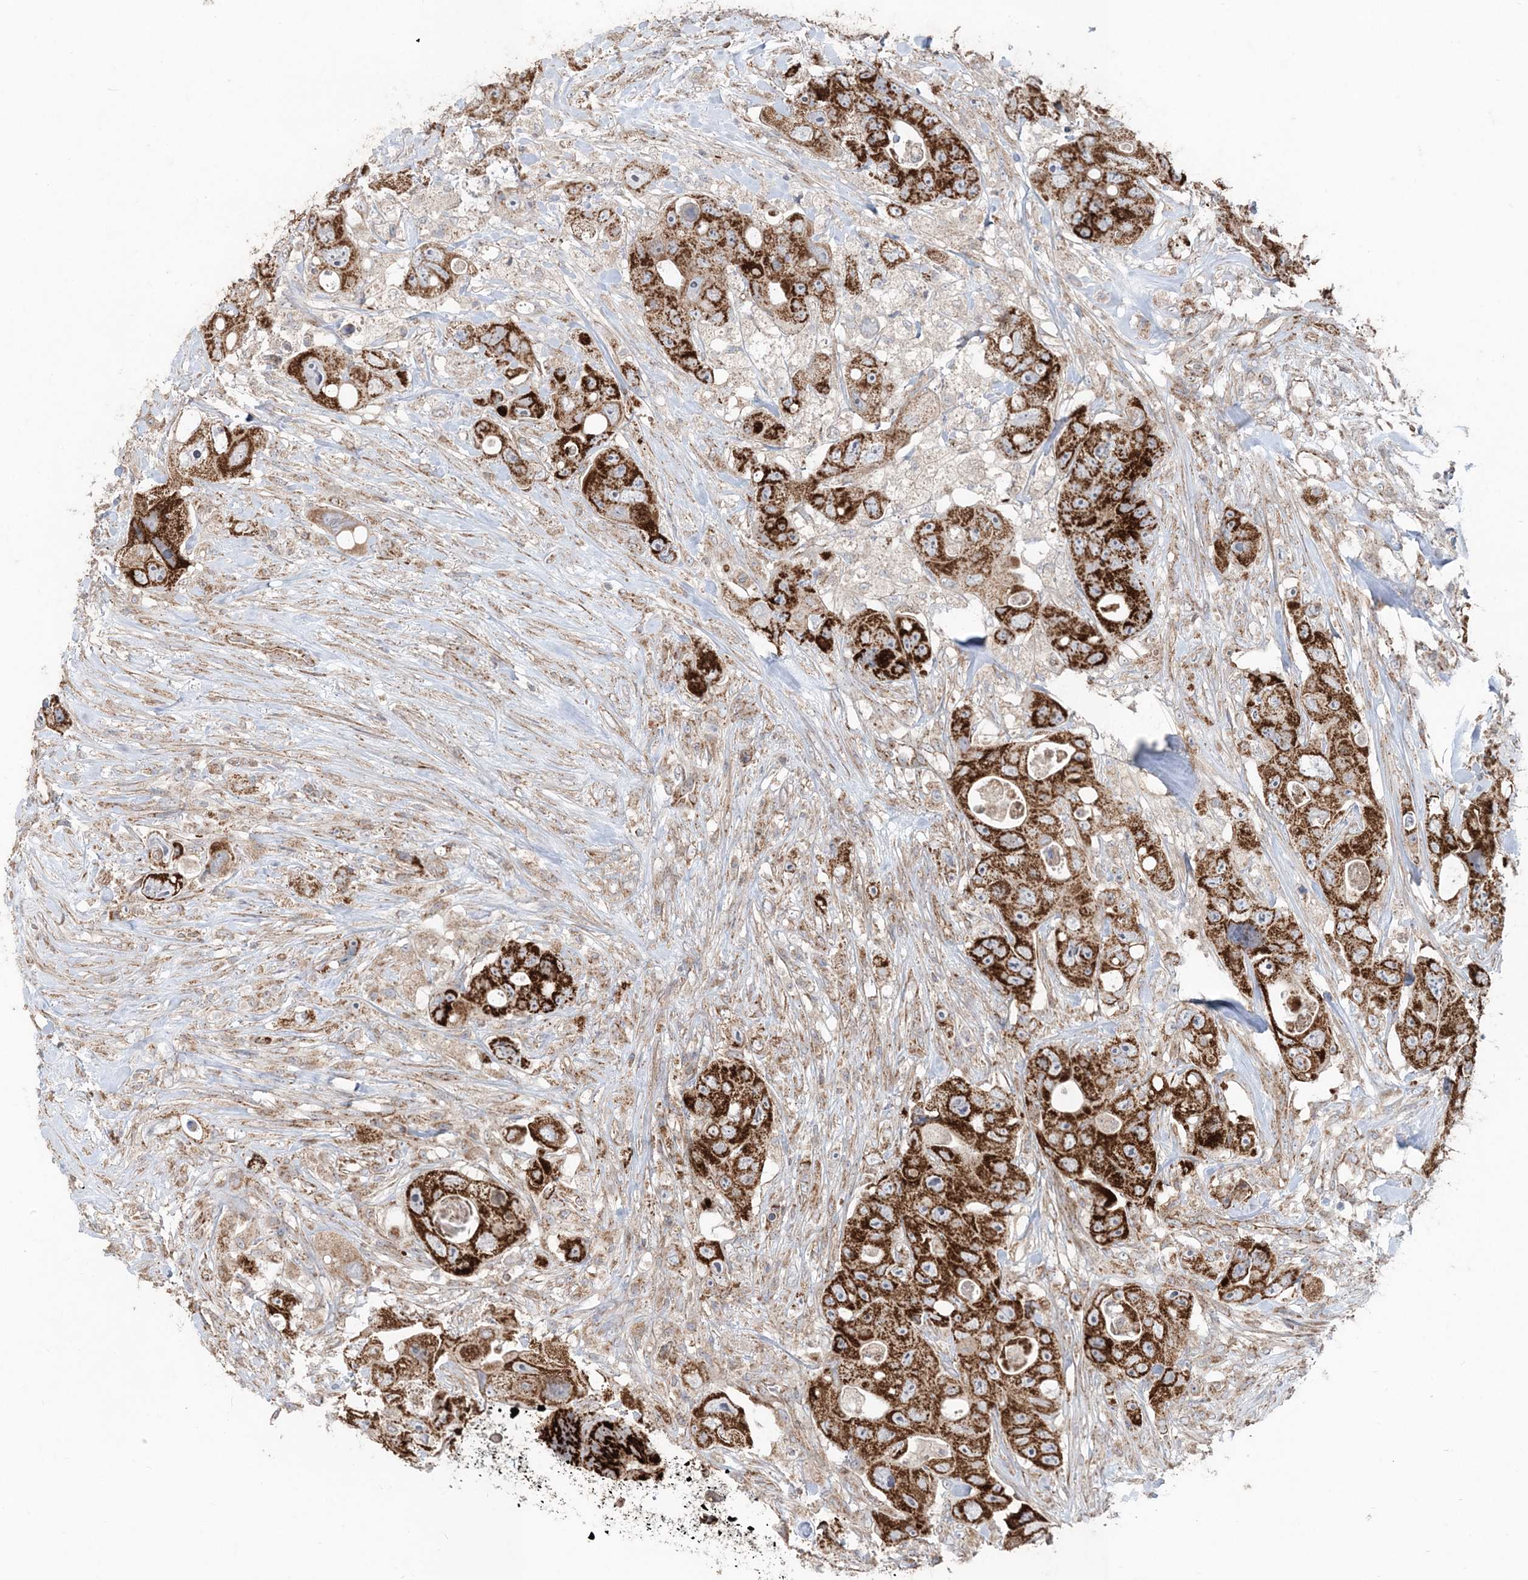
{"staining": {"intensity": "strong", "quantity": ">75%", "location": "cytoplasmic/membranous"}, "tissue": "colorectal cancer", "cell_type": "Tumor cells", "image_type": "cancer", "snomed": [{"axis": "morphology", "description": "Adenocarcinoma, NOS"}, {"axis": "topography", "description": "Colon"}], "caption": "Immunohistochemical staining of human colorectal cancer exhibits high levels of strong cytoplasmic/membranous expression in approximately >75% of tumor cells.", "gene": "LRPPRC", "patient": {"sex": "female", "age": 46}}